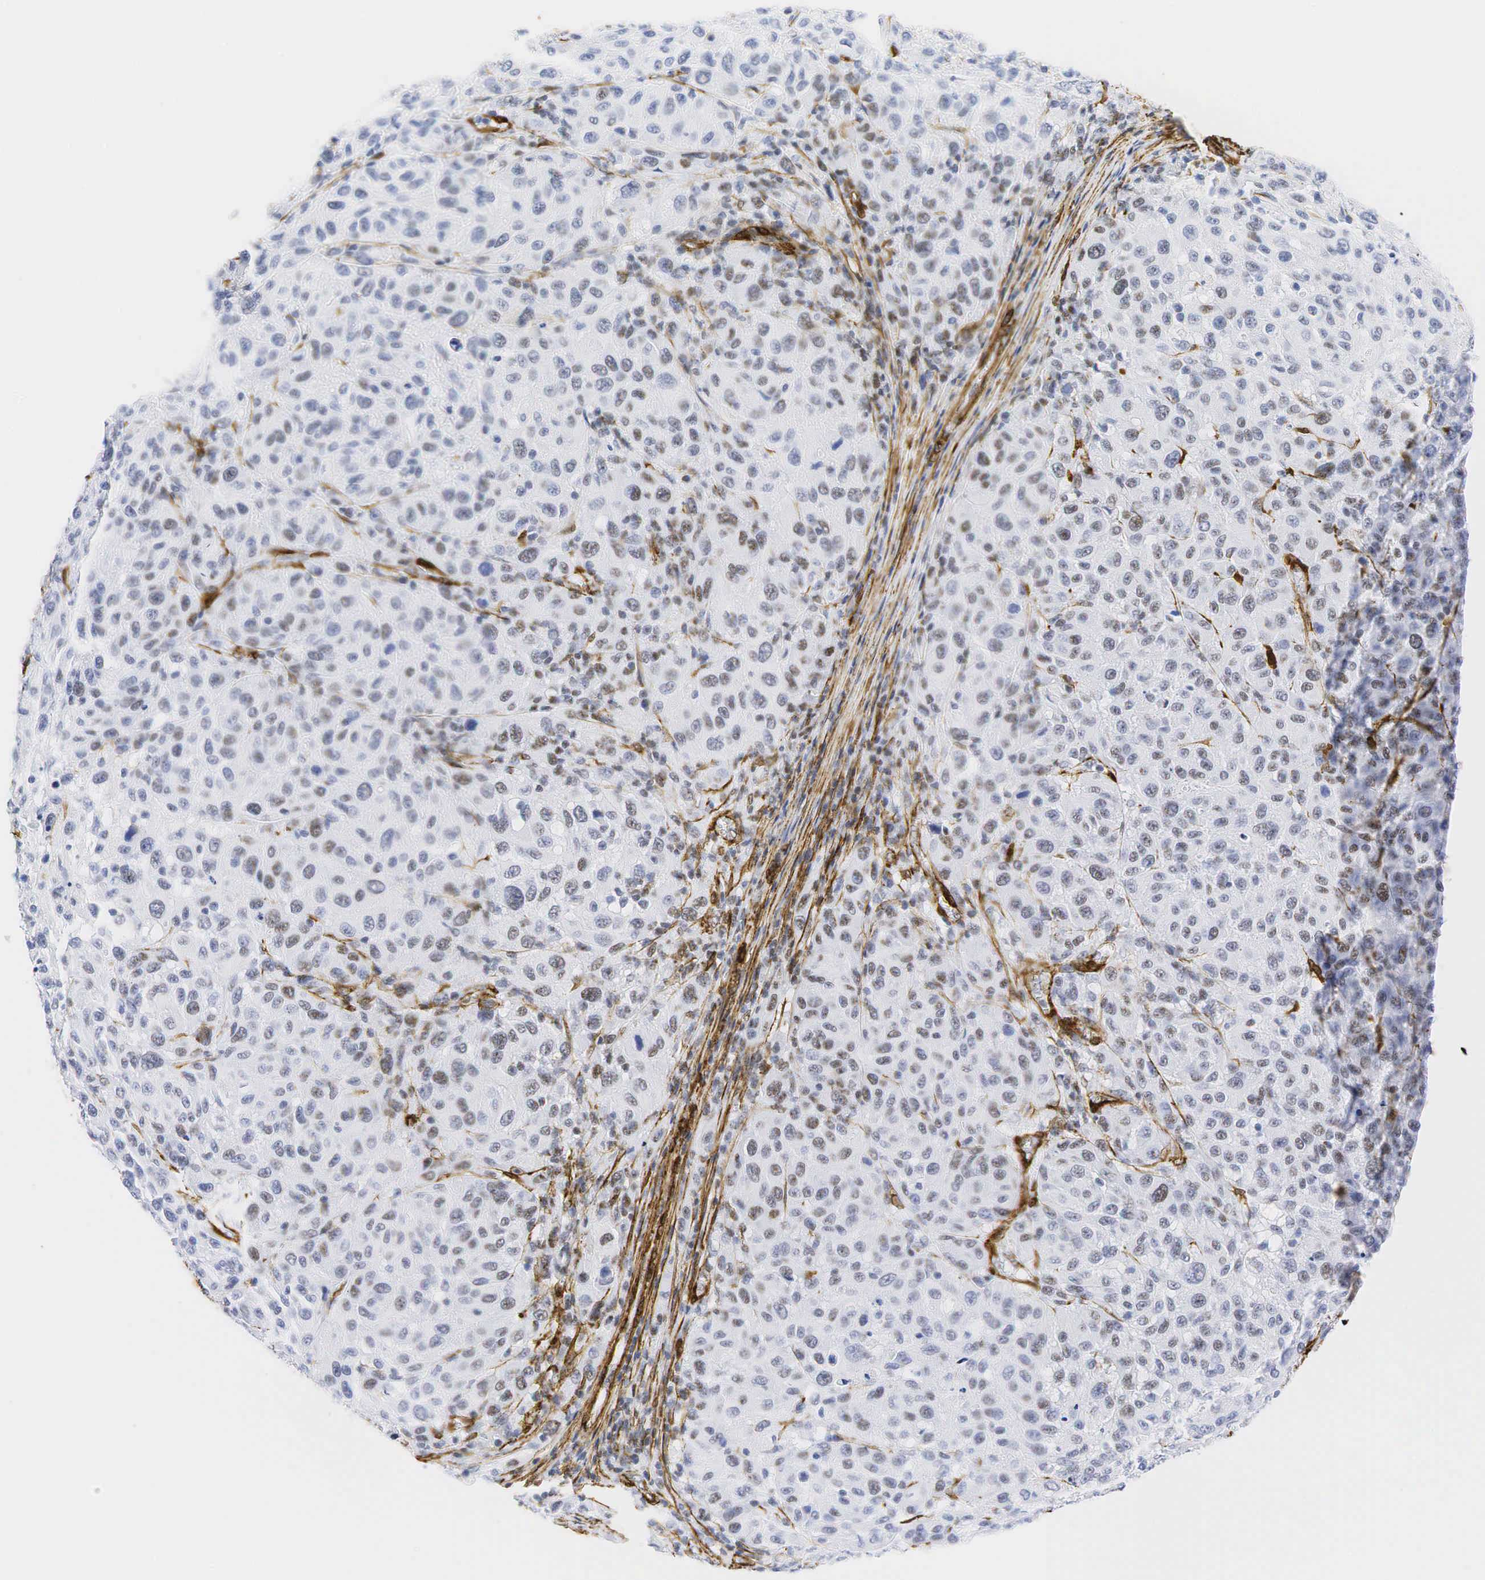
{"staining": {"intensity": "weak", "quantity": "<25%", "location": "nuclear"}, "tissue": "melanoma", "cell_type": "Tumor cells", "image_type": "cancer", "snomed": [{"axis": "morphology", "description": "Malignant melanoma, NOS"}, {"axis": "topography", "description": "Skin"}], "caption": "A histopathology image of melanoma stained for a protein exhibits no brown staining in tumor cells.", "gene": "ACTA2", "patient": {"sex": "female", "age": 77}}